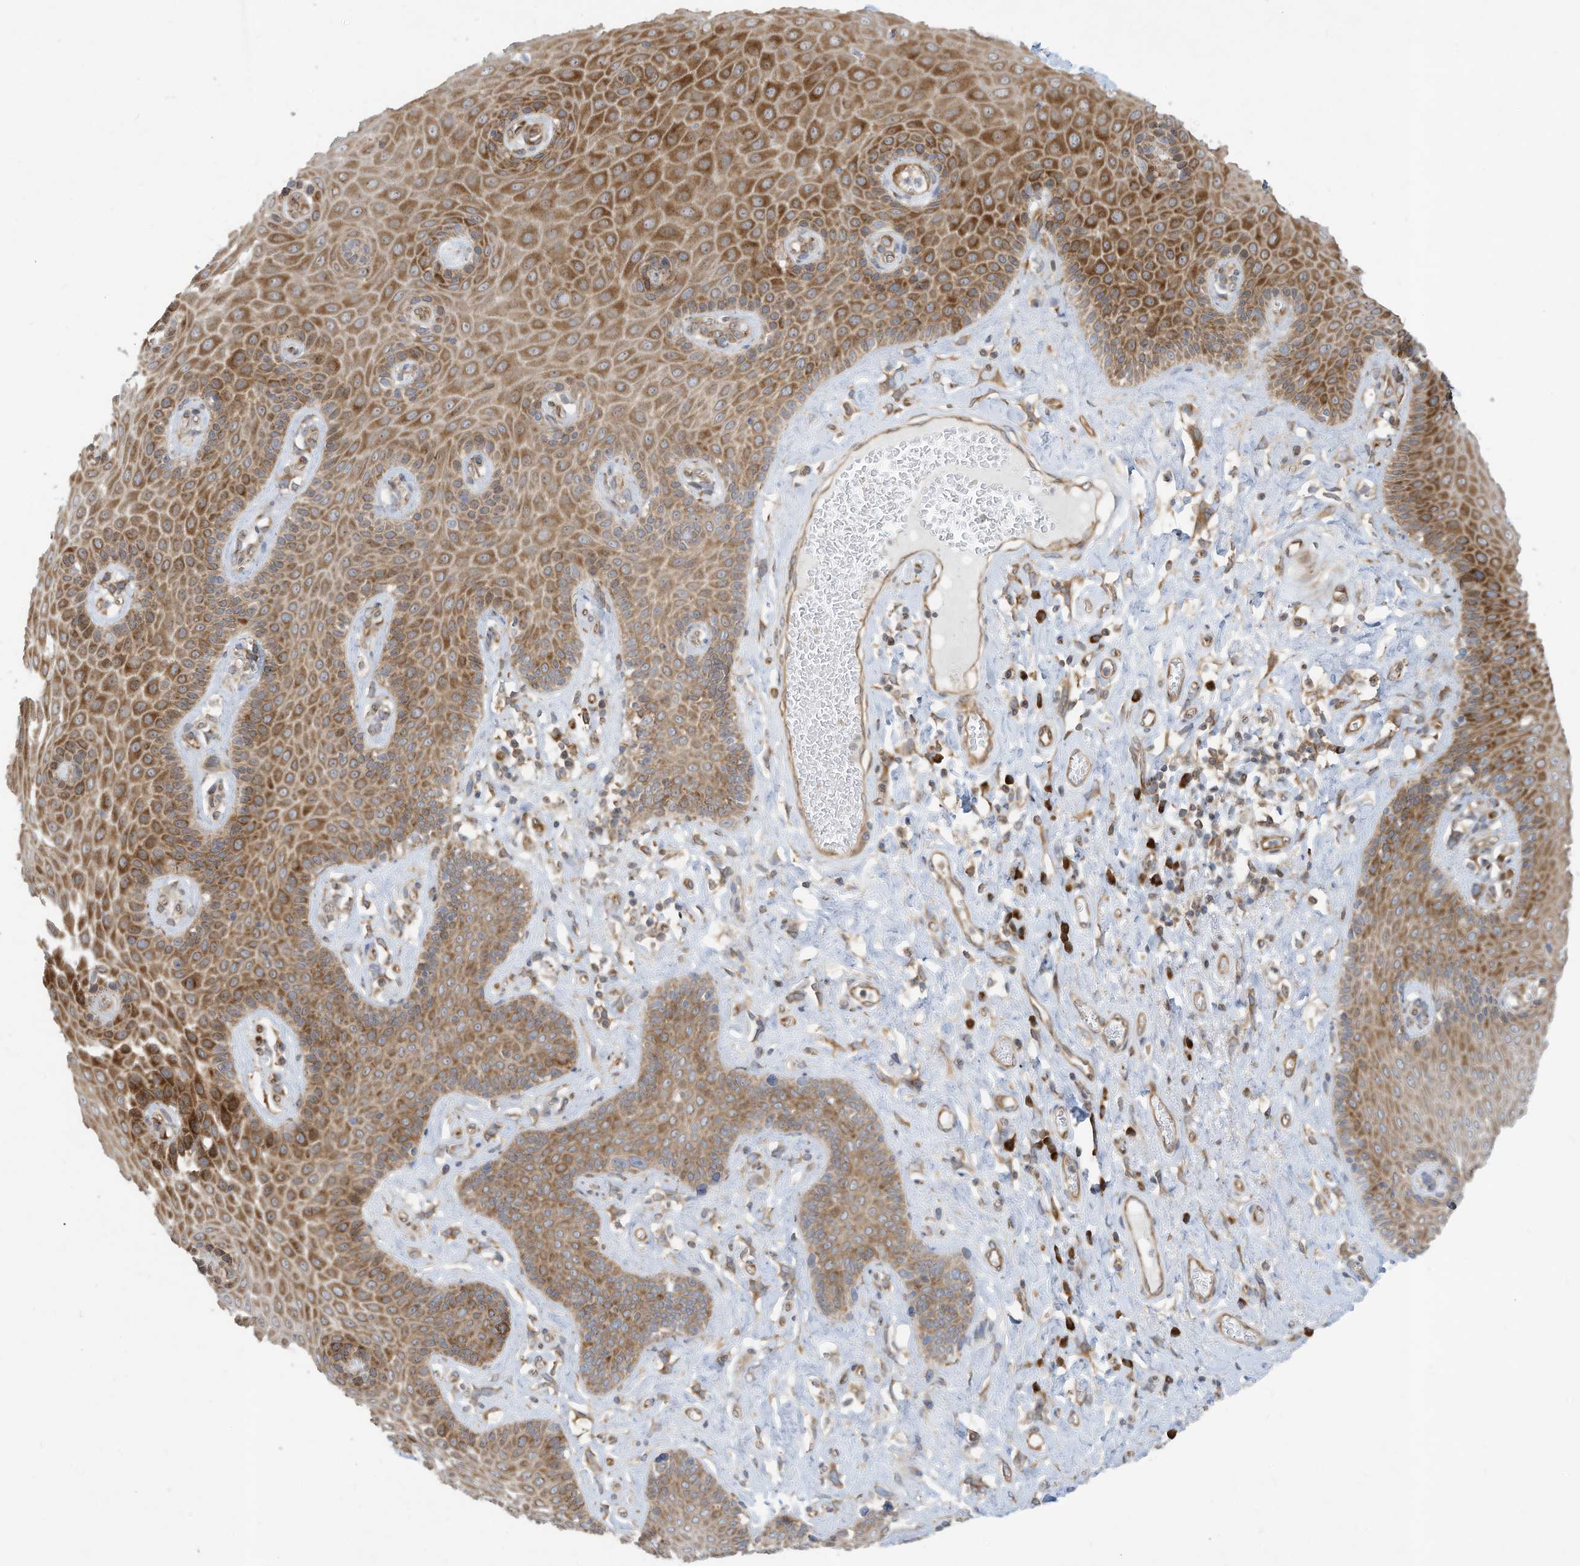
{"staining": {"intensity": "strong", "quantity": ">75%", "location": "cytoplasmic/membranous"}, "tissue": "skin", "cell_type": "Epidermal cells", "image_type": "normal", "snomed": [{"axis": "morphology", "description": "Normal tissue, NOS"}, {"axis": "topography", "description": "Anal"}], "caption": "Skin stained with DAB immunohistochemistry shows high levels of strong cytoplasmic/membranous expression in about >75% of epidermal cells.", "gene": "USE1", "patient": {"sex": "male", "age": 69}}